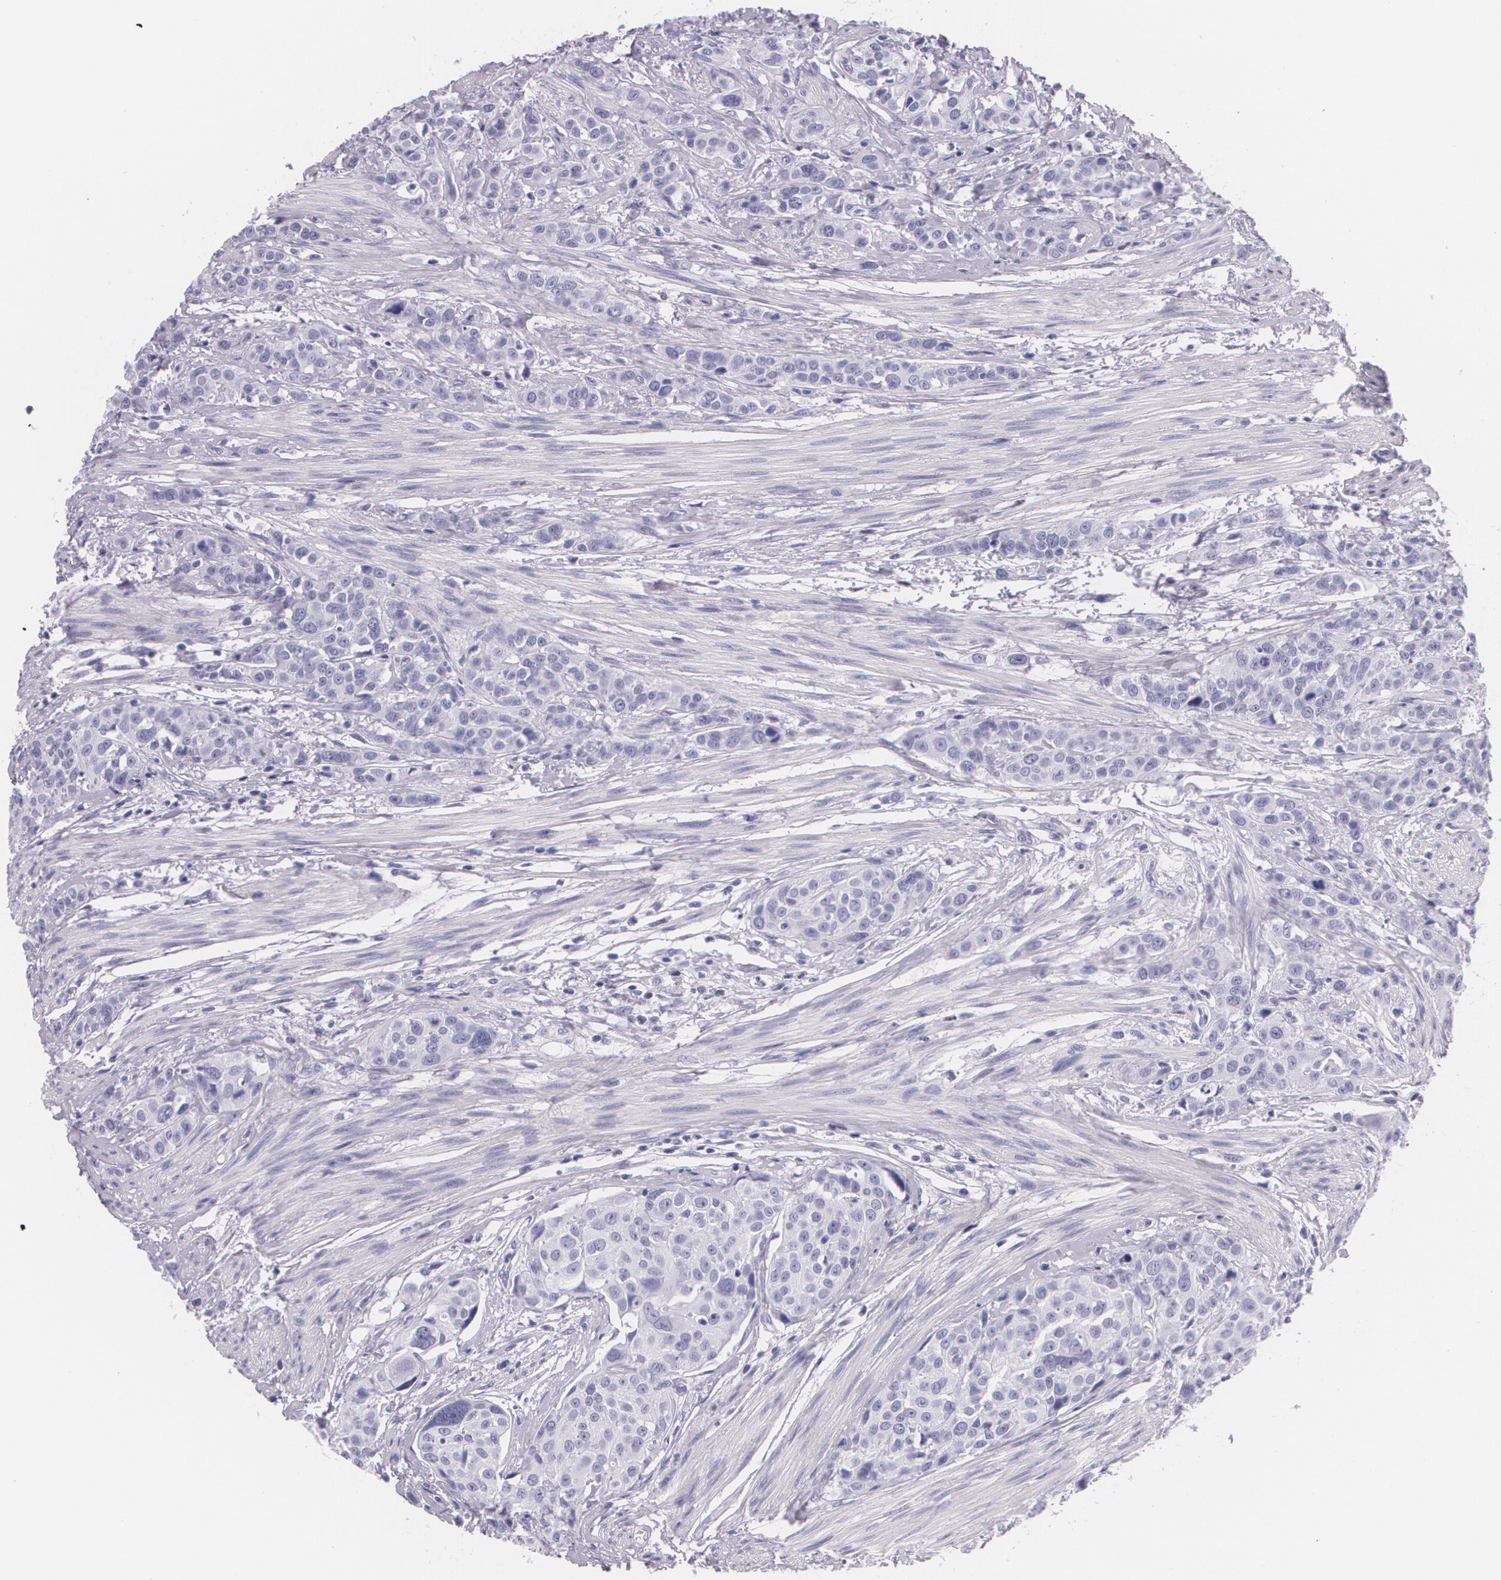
{"staining": {"intensity": "negative", "quantity": "none", "location": "none"}, "tissue": "urothelial cancer", "cell_type": "Tumor cells", "image_type": "cancer", "snomed": [{"axis": "morphology", "description": "Urothelial carcinoma, High grade"}, {"axis": "topography", "description": "Urinary bladder"}], "caption": "Immunohistochemistry of high-grade urothelial carcinoma reveals no positivity in tumor cells.", "gene": "DLG4", "patient": {"sex": "male", "age": 56}}